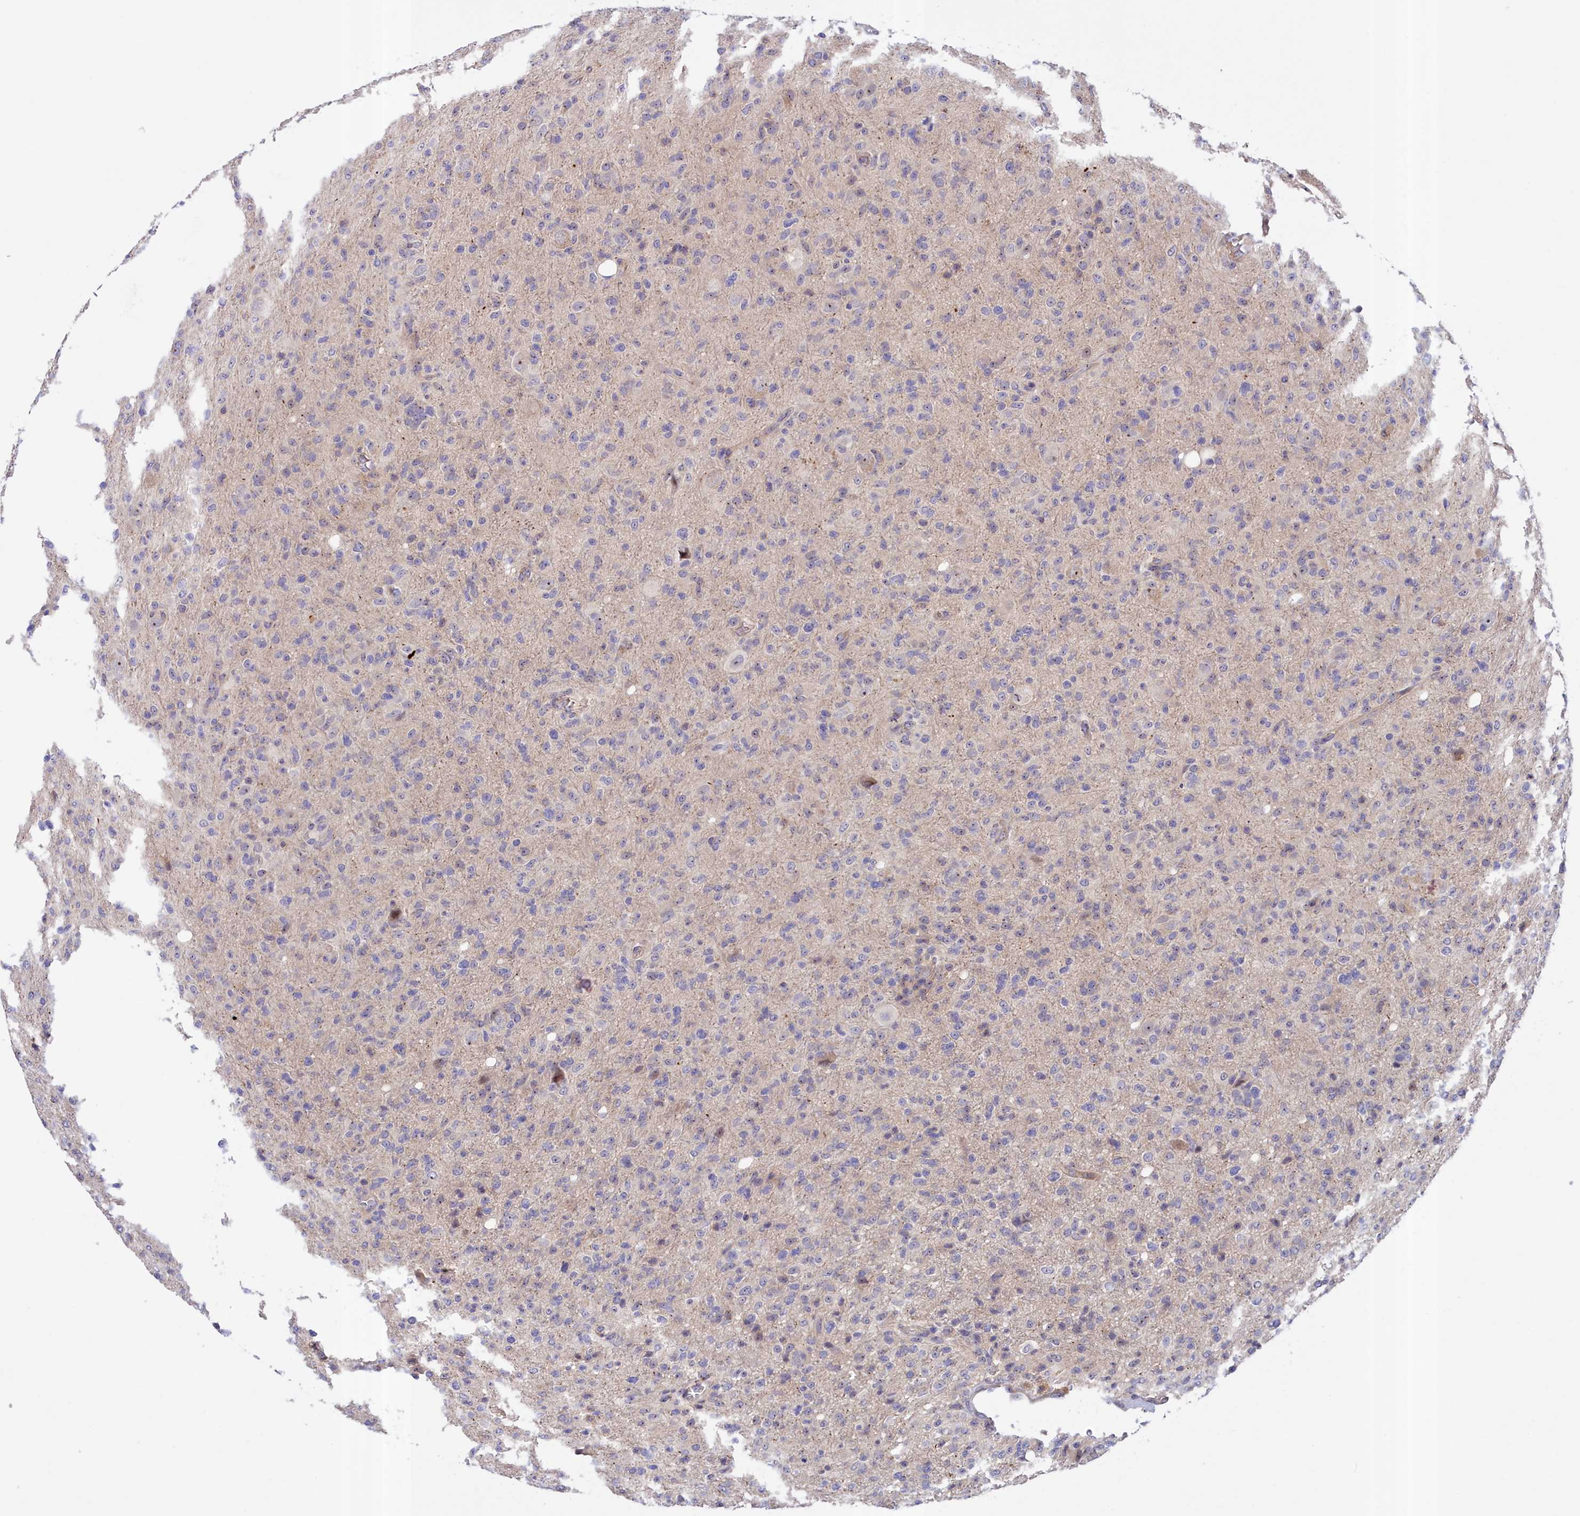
{"staining": {"intensity": "negative", "quantity": "none", "location": "none"}, "tissue": "glioma", "cell_type": "Tumor cells", "image_type": "cancer", "snomed": [{"axis": "morphology", "description": "Glioma, malignant, High grade"}, {"axis": "topography", "description": "Brain"}], "caption": "Malignant glioma (high-grade) stained for a protein using immunohistochemistry demonstrates no staining tumor cells.", "gene": "NEURL4", "patient": {"sex": "female", "age": 57}}